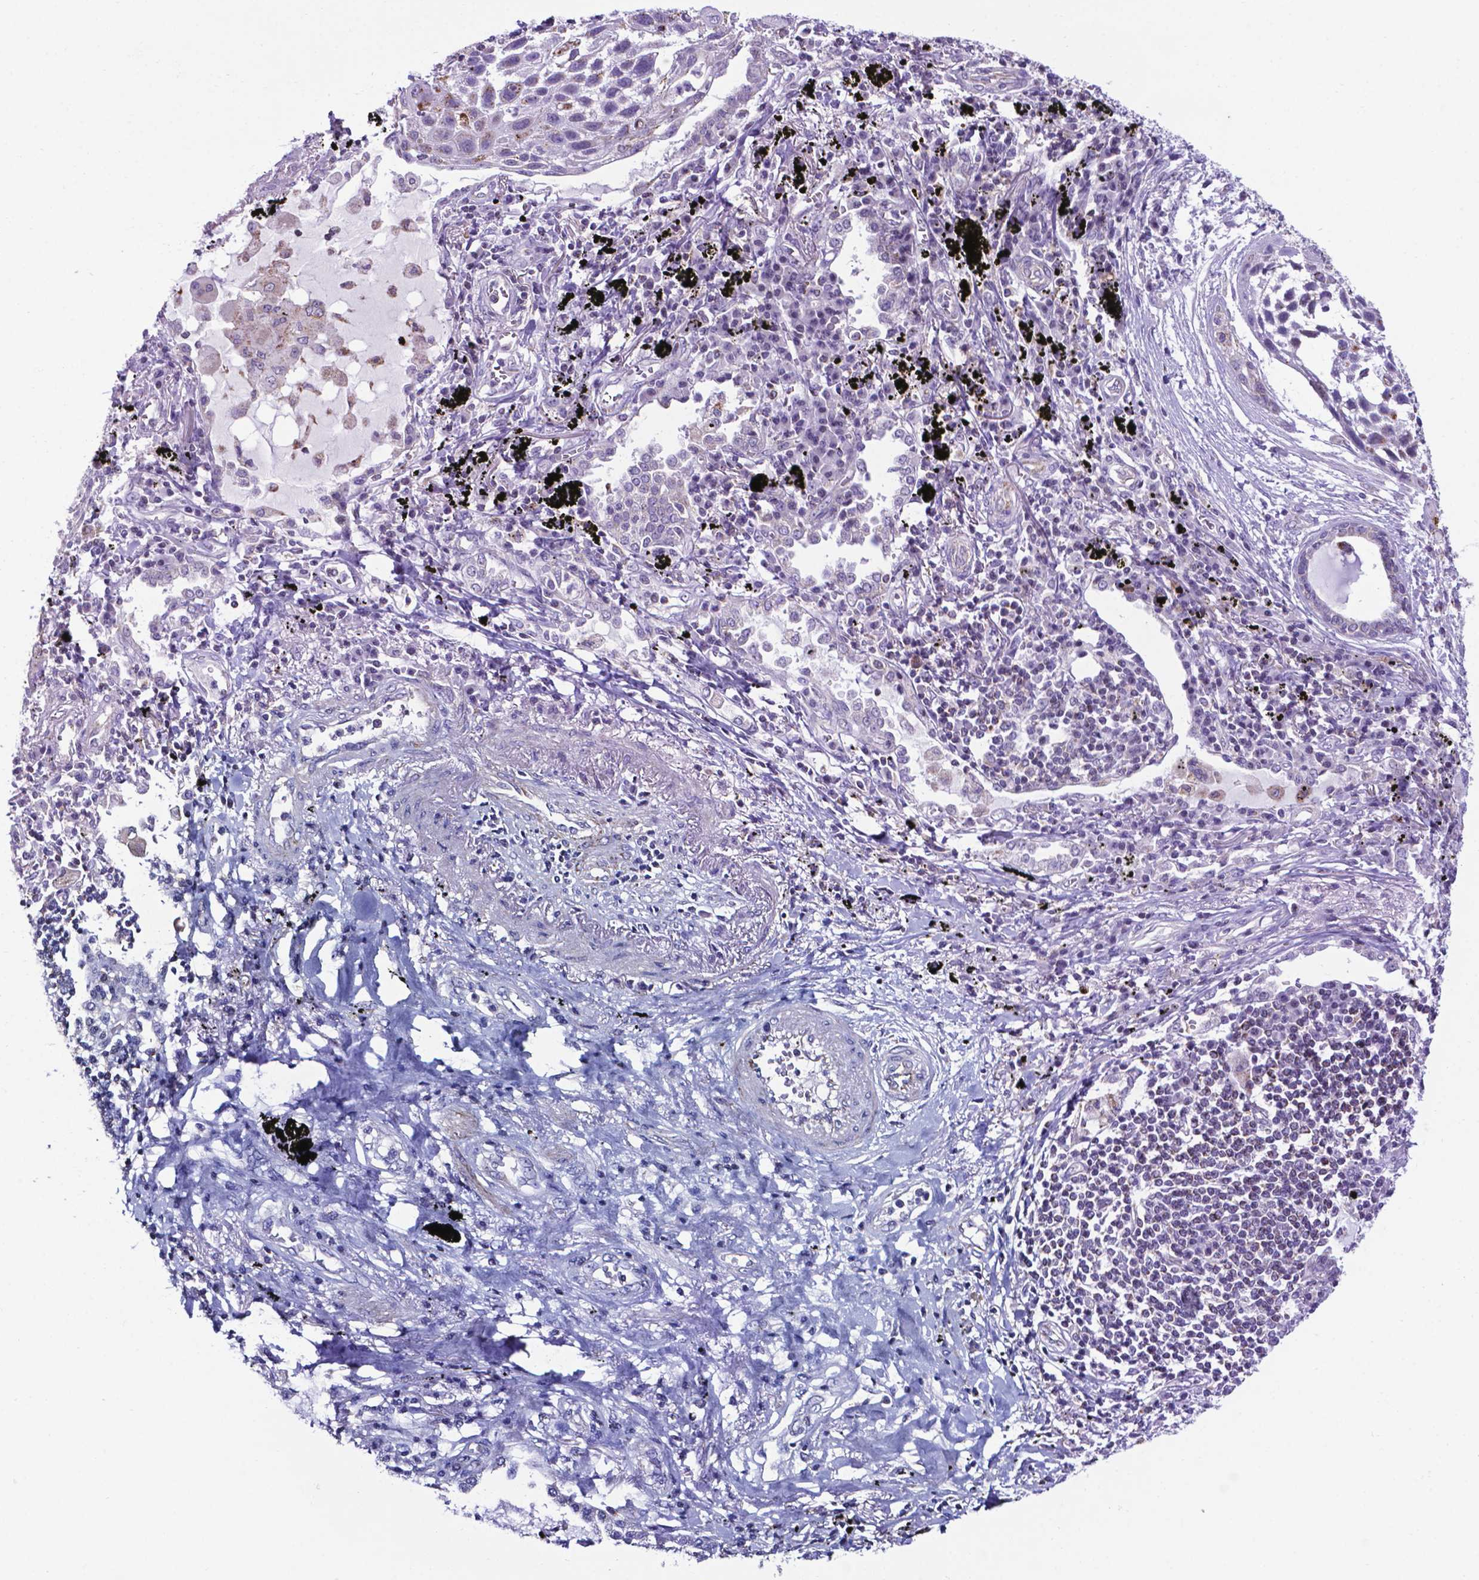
{"staining": {"intensity": "negative", "quantity": "none", "location": "none"}, "tissue": "lung cancer", "cell_type": "Tumor cells", "image_type": "cancer", "snomed": [{"axis": "morphology", "description": "Squamous cell carcinoma, NOS"}, {"axis": "topography", "description": "Lung"}], "caption": "DAB (3,3'-diaminobenzidine) immunohistochemical staining of human lung squamous cell carcinoma displays no significant positivity in tumor cells.", "gene": "POU3F3", "patient": {"sex": "male", "age": 78}}